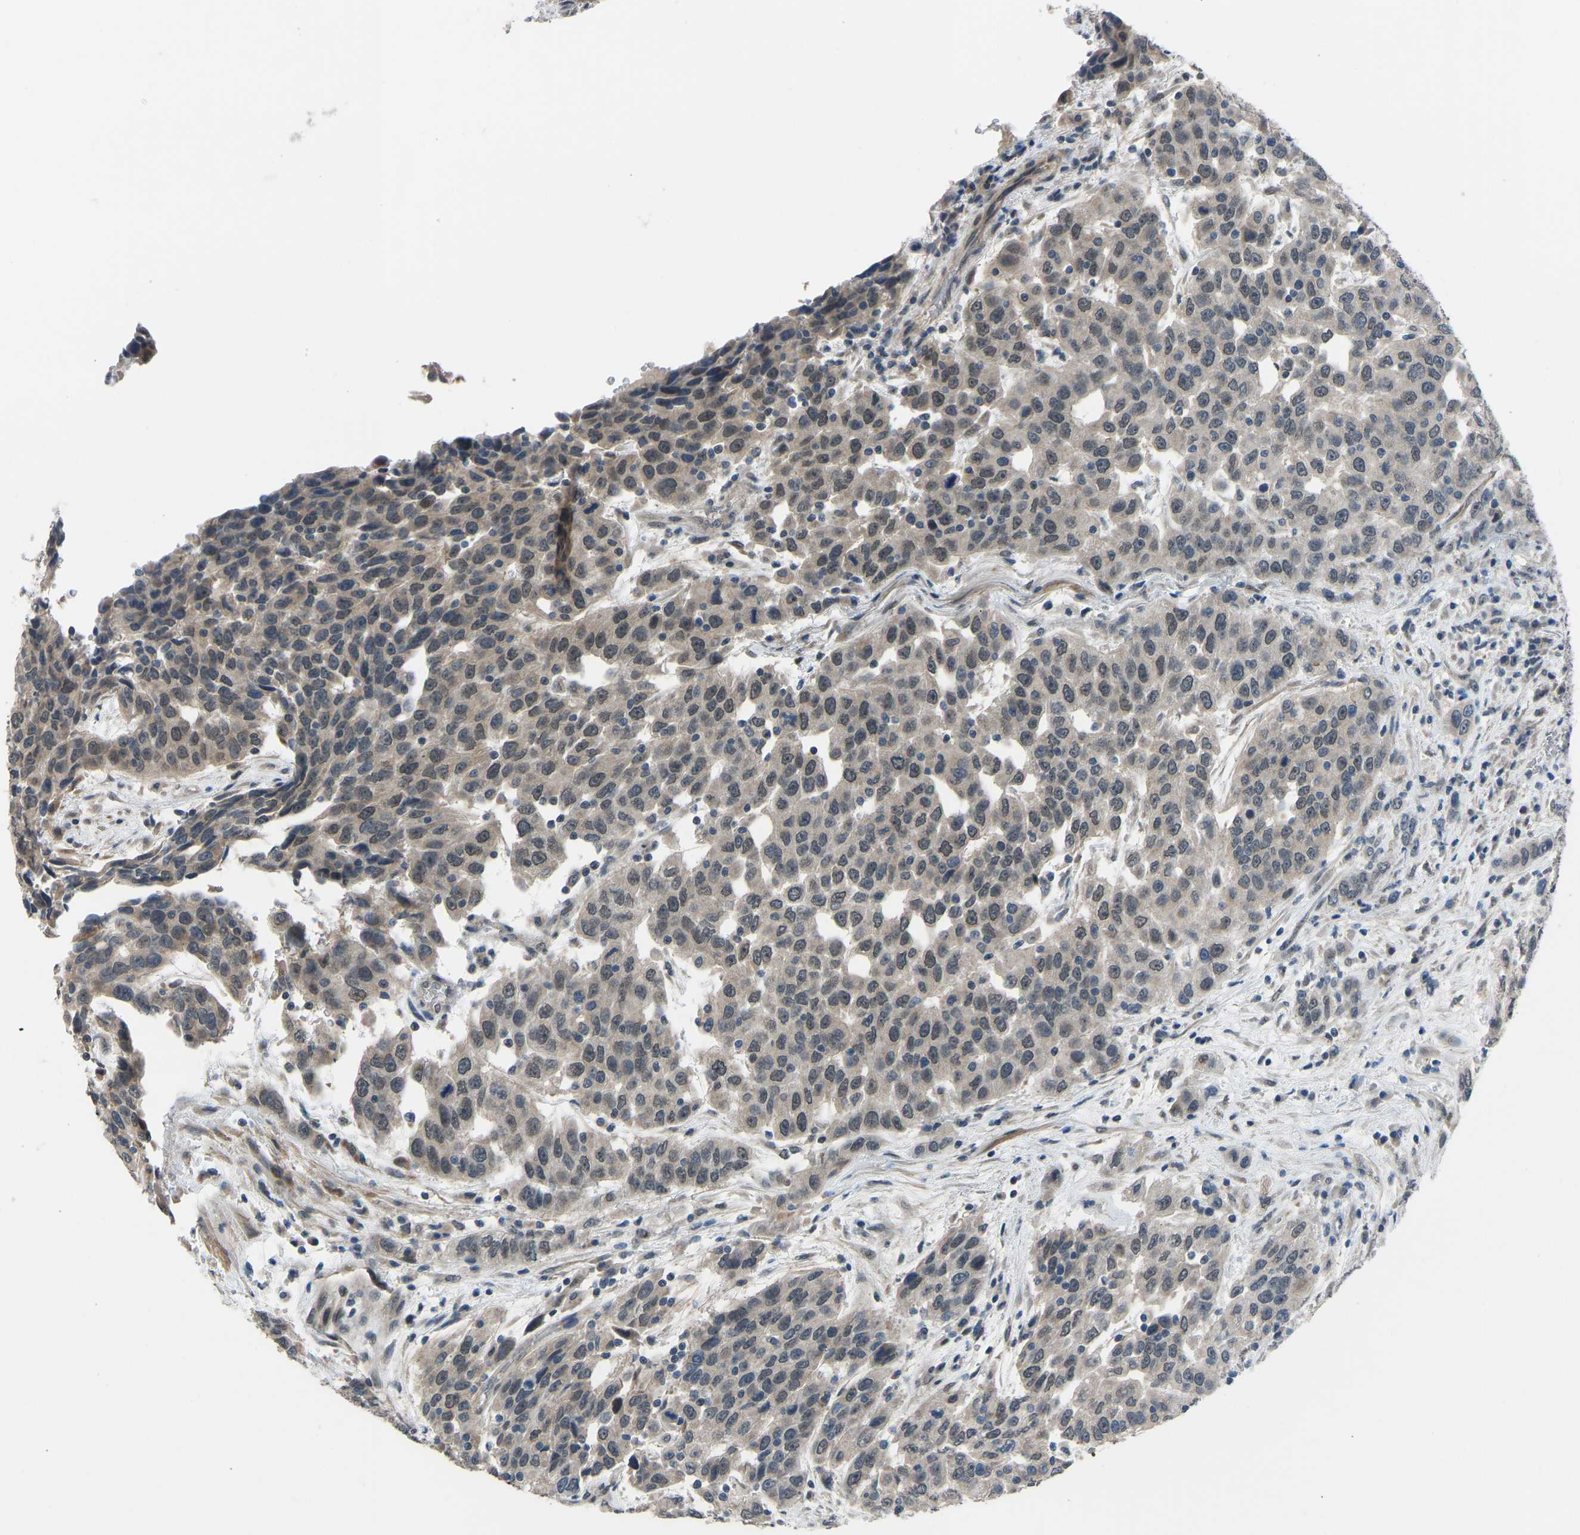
{"staining": {"intensity": "weak", "quantity": "25%-75%", "location": "nuclear"}, "tissue": "urothelial cancer", "cell_type": "Tumor cells", "image_type": "cancer", "snomed": [{"axis": "morphology", "description": "Urothelial carcinoma, High grade"}, {"axis": "topography", "description": "Urinary bladder"}], "caption": "This photomicrograph displays urothelial carcinoma (high-grade) stained with immunohistochemistry to label a protein in brown. The nuclear of tumor cells show weak positivity for the protein. Nuclei are counter-stained blue.", "gene": "CDK2AP1", "patient": {"sex": "female", "age": 80}}